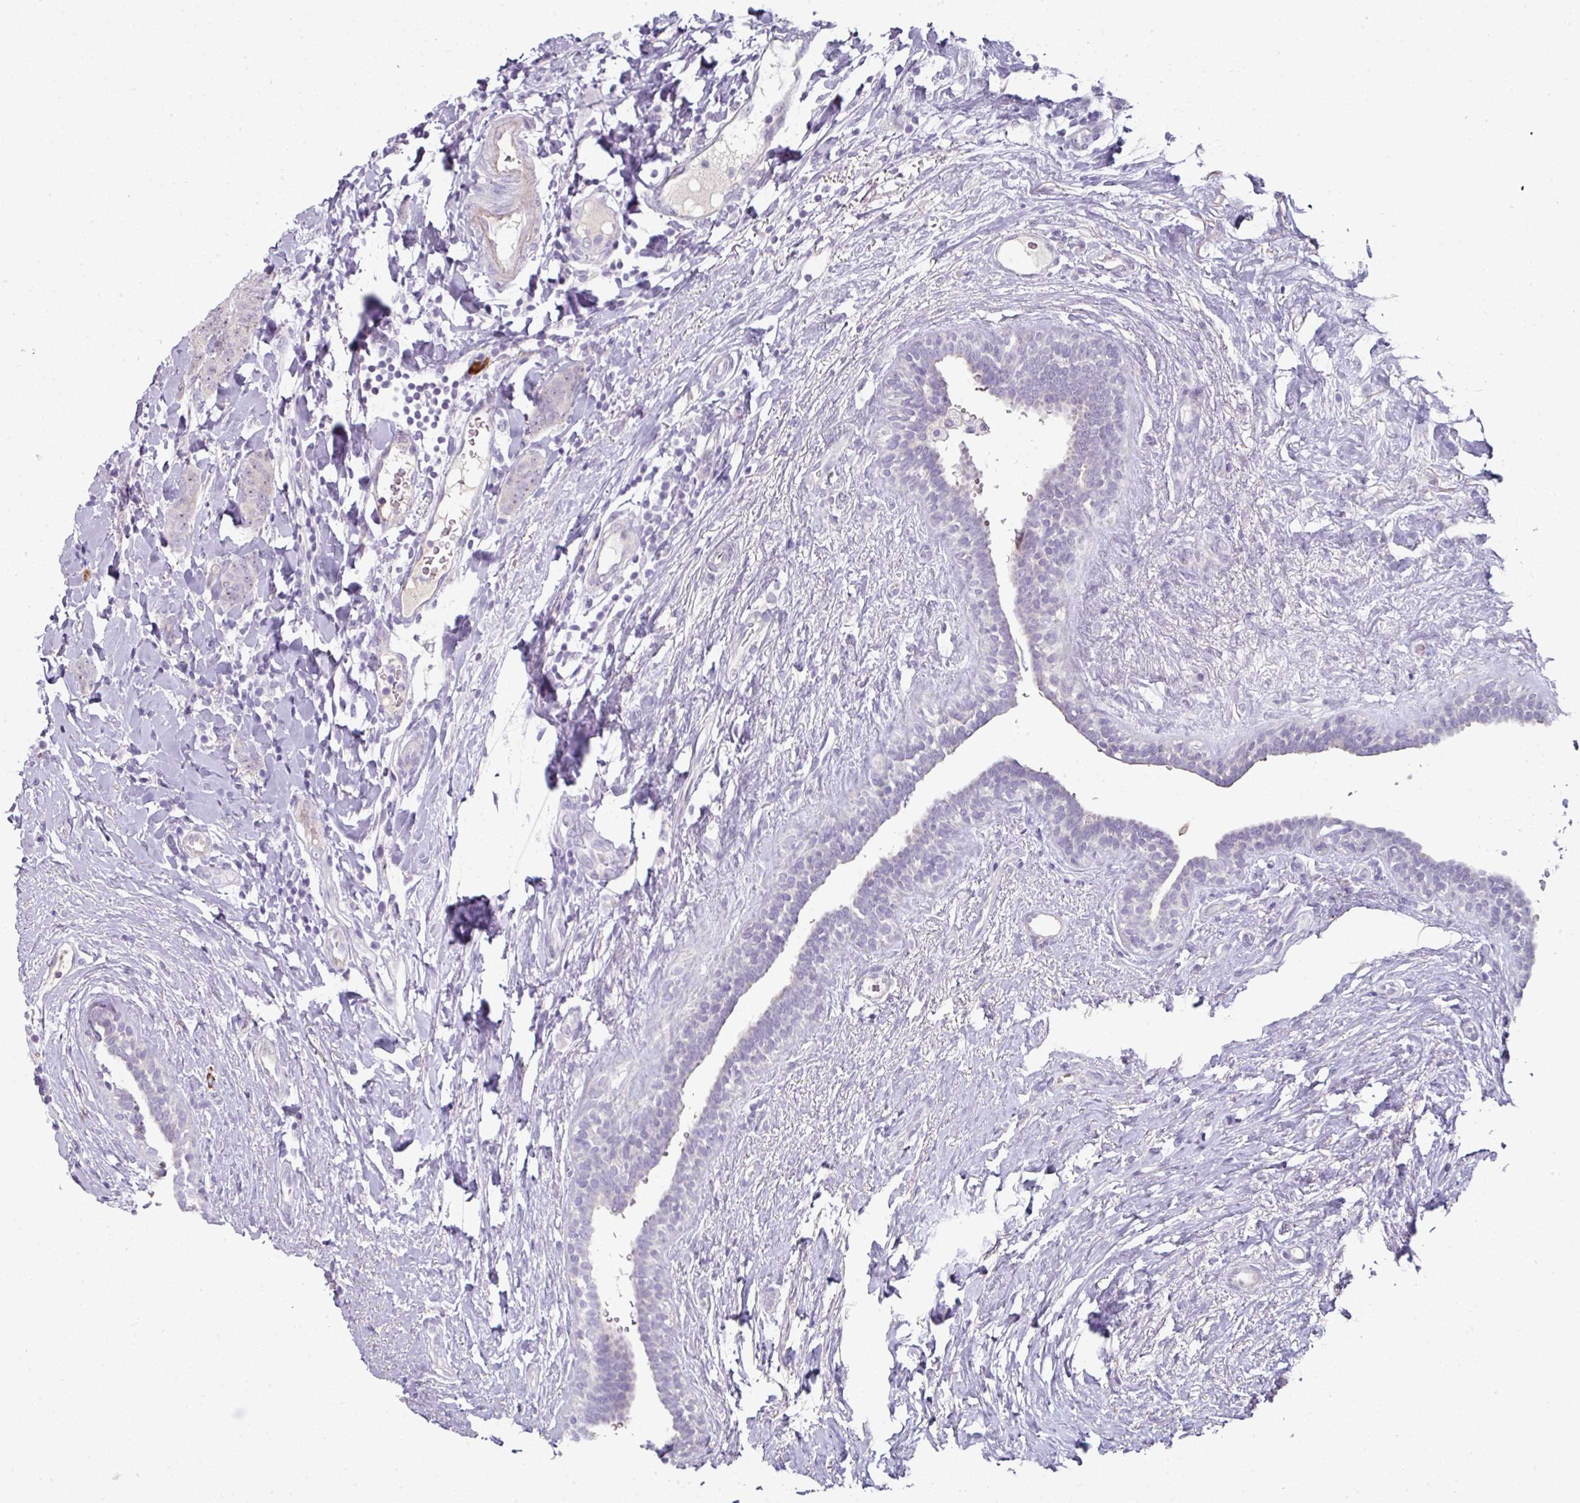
{"staining": {"intensity": "negative", "quantity": "none", "location": "none"}, "tissue": "breast cancer", "cell_type": "Tumor cells", "image_type": "cancer", "snomed": [{"axis": "morphology", "description": "Duct carcinoma"}, {"axis": "topography", "description": "Breast"}], "caption": "A histopathology image of breast cancer (intraductal carcinoma) stained for a protein demonstrates no brown staining in tumor cells.", "gene": "FHAD1", "patient": {"sex": "female", "age": 40}}